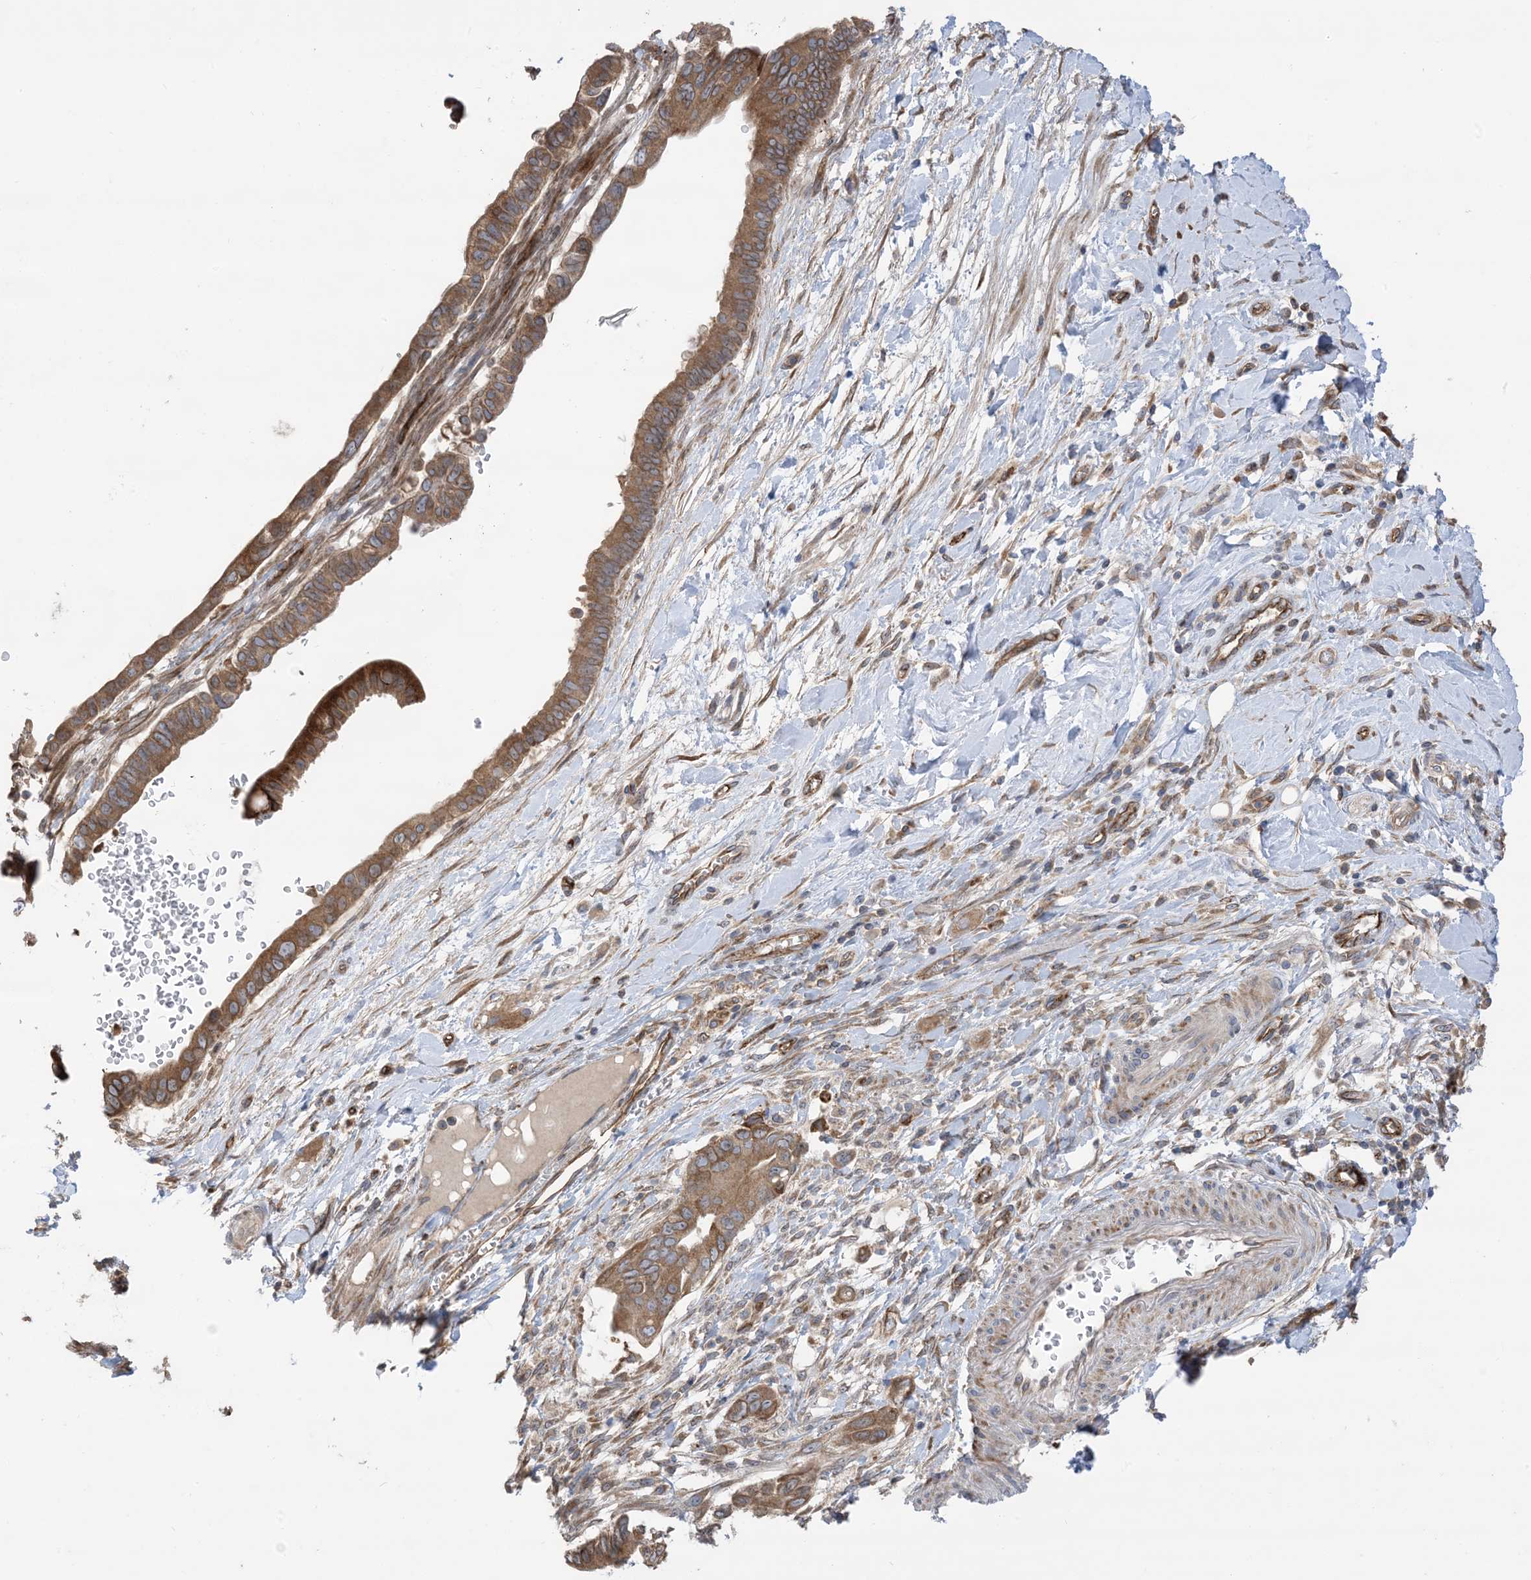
{"staining": {"intensity": "moderate", "quantity": ">75%", "location": "cytoplasmic/membranous"}, "tissue": "pancreatic cancer", "cell_type": "Tumor cells", "image_type": "cancer", "snomed": [{"axis": "morphology", "description": "Adenocarcinoma, NOS"}, {"axis": "topography", "description": "Pancreas"}], "caption": "Adenocarcinoma (pancreatic) stained for a protein (brown) shows moderate cytoplasmic/membranous positive expression in approximately >75% of tumor cells.", "gene": "CLEC16A", "patient": {"sex": "male", "age": 68}}